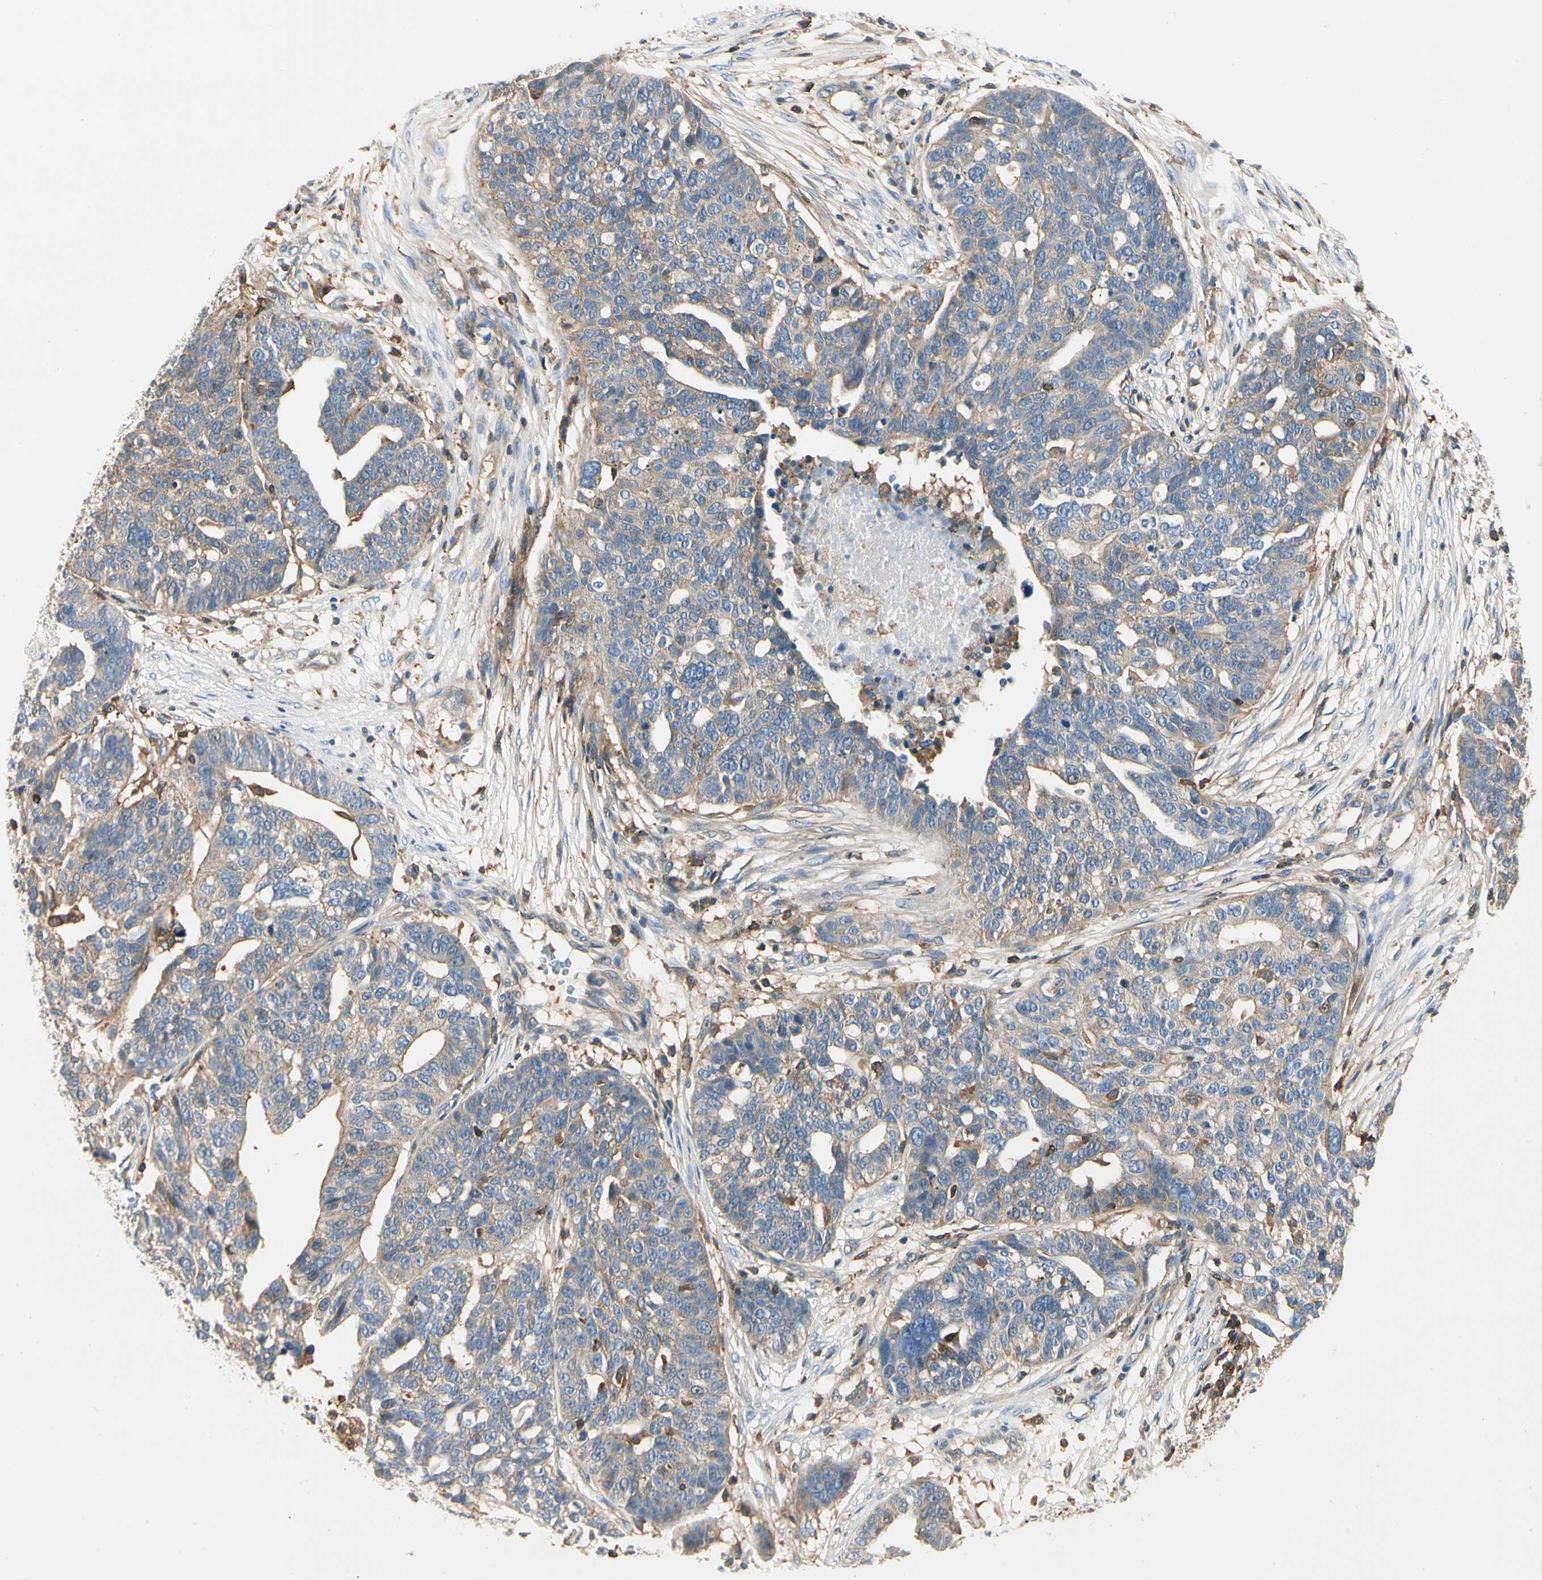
{"staining": {"intensity": "weak", "quantity": ">75%", "location": "cytoplasmic/membranous"}, "tissue": "ovarian cancer", "cell_type": "Tumor cells", "image_type": "cancer", "snomed": [{"axis": "morphology", "description": "Cystadenocarcinoma, serous, NOS"}, {"axis": "topography", "description": "Ovary"}], "caption": "Tumor cells exhibit low levels of weak cytoplasmic/membranous expression in about >75% of cells in ovarian cancer (serous cystadenocarcinoma). The protein of interest is stained brown, and the nuclei are stained in blue (DAB (3,3'-diaminobenzidine) IHC with brightfield microscopy, high magnification).", "gene": "CAPZA2", "patient": {"sex": "female", "age": 59}}